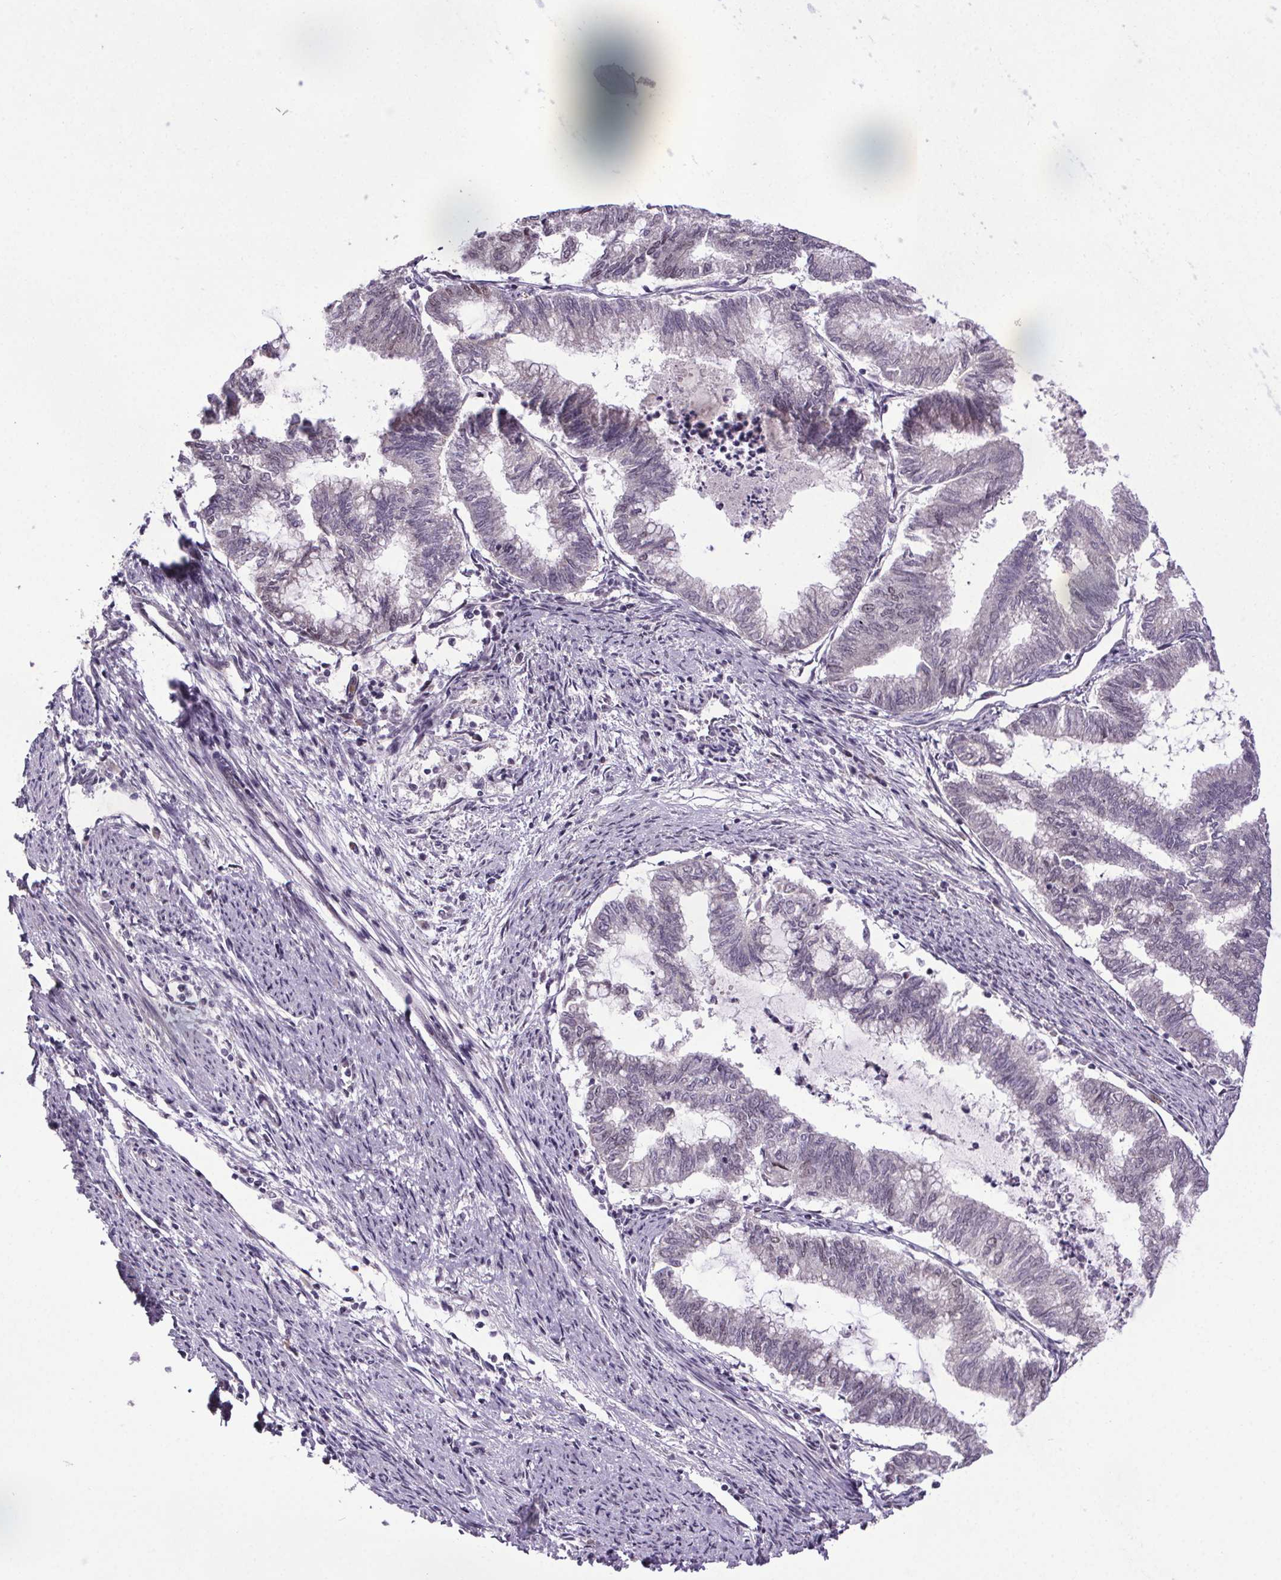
{"staining": {"intensity": "negative", "quantity": "none", "location": "none"}, "tissue": "endometrial cancer", "cell_type": "Tumor cells", "image_type": "cancer", "snomed": [{"axis": "morphology", "description": "Adenocarcinoma, NOS"}, {"axis": "topography", "description": "Endometrium"}], "caption": "There is no significant expression in tumor cells of adenocarcinoma (endometrial).", "gene": "ATMIN", "patient": {"sex": "female", "age": 79}}